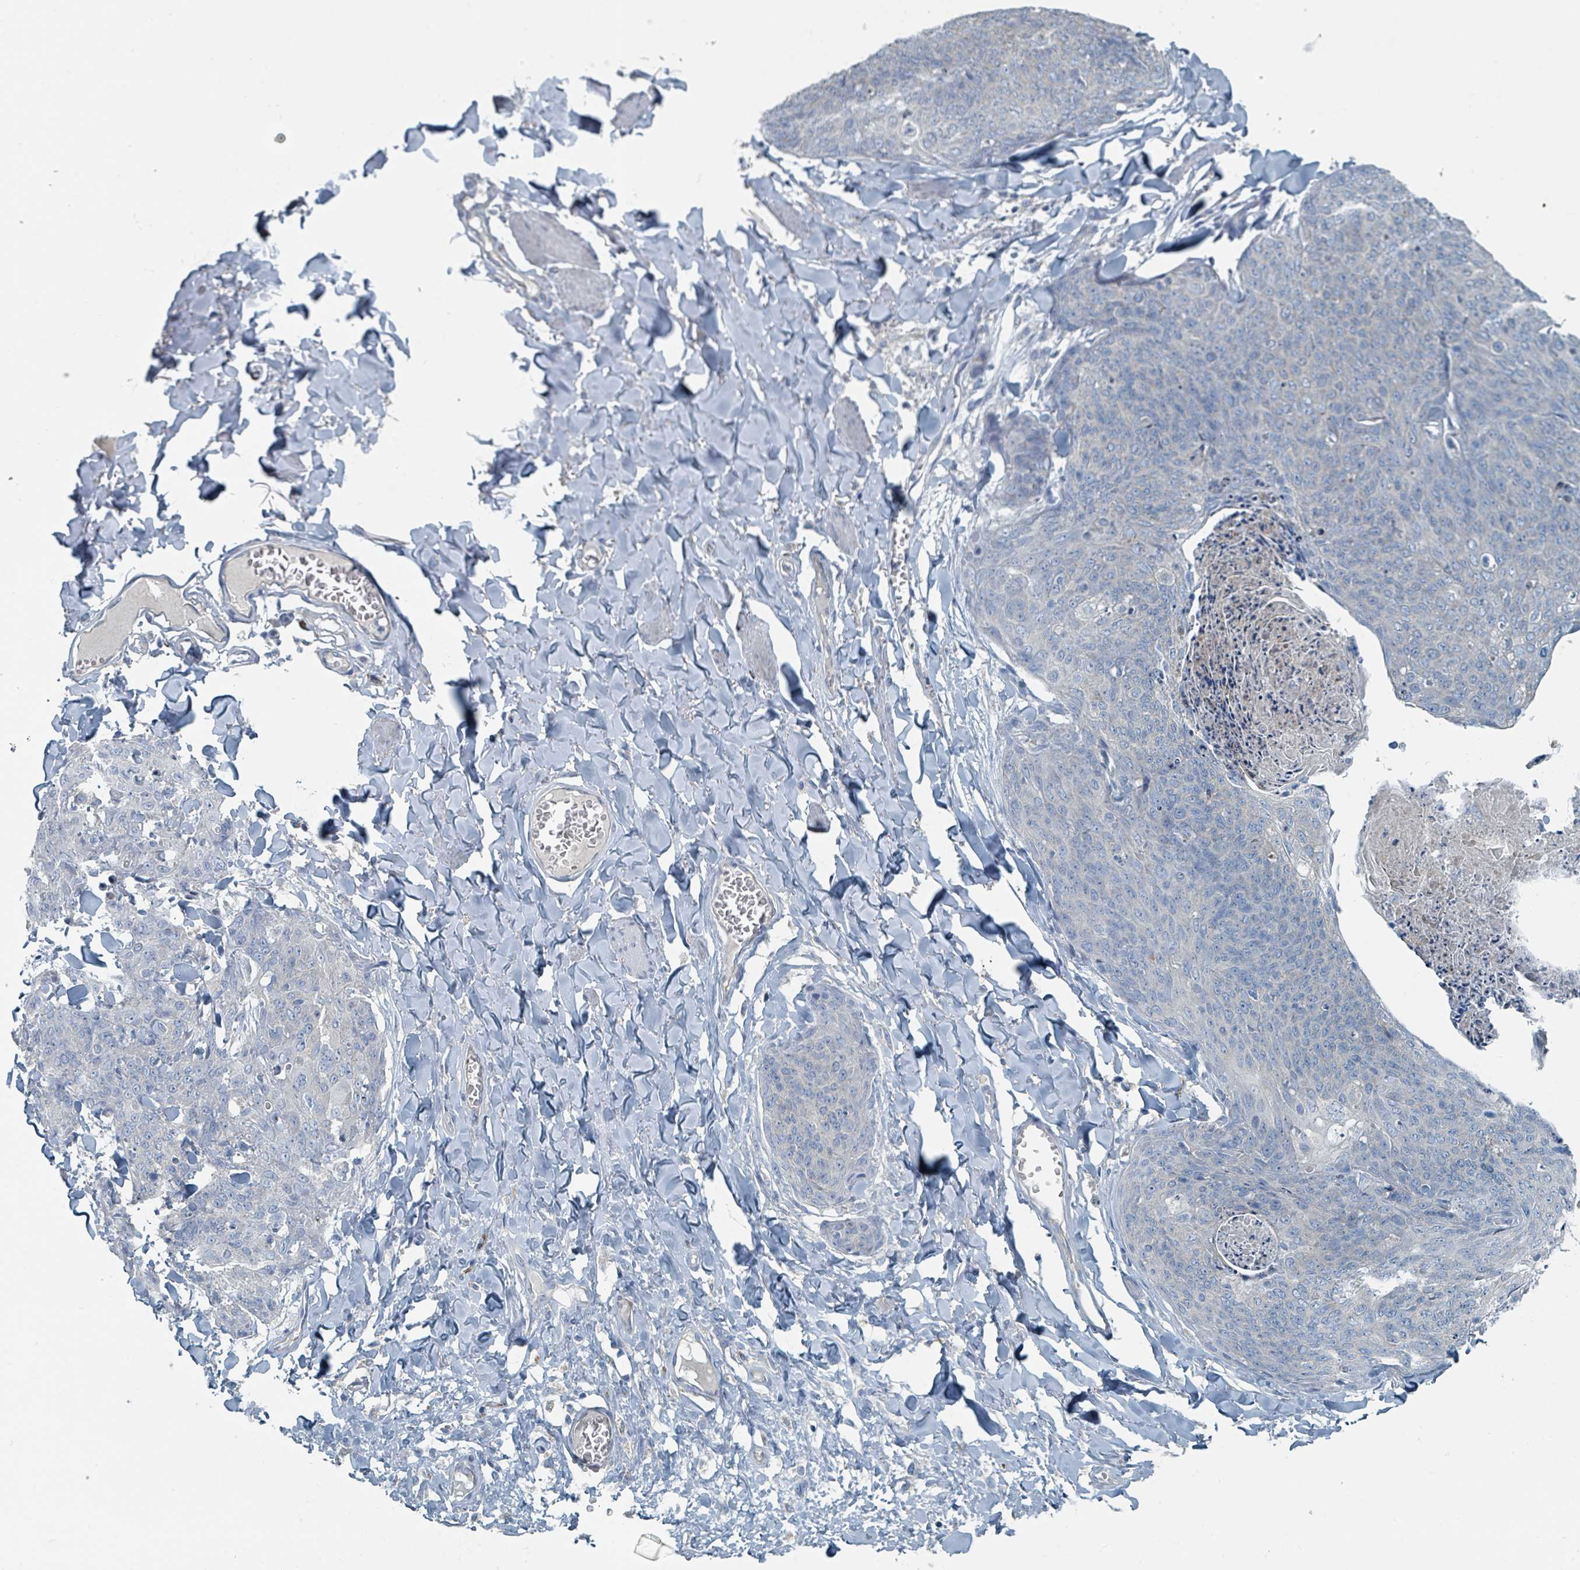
{"staining": {"intensity": "negative", "quantity": "none", "location": "none"}, "tissue": "skin cancer", "cell_type": "Tumor cells", "image_type": "cancer", "snomed": [{"axis": "morphology", "description": "Squamous cell carcinoma, NOS"}, {"axis": "topography", "description": "Skin"}, {"axis": "topography", "description": "Vulva"}], "caption": "High power microscopy histopathology image of an immunohistochemistry (IHC) histopathology image of squamous cell carcinoma (skin), revealing no significant positivity in tumor cells.", "gene": "RASA4", "patient": {"sex": "female", "age": 85}}